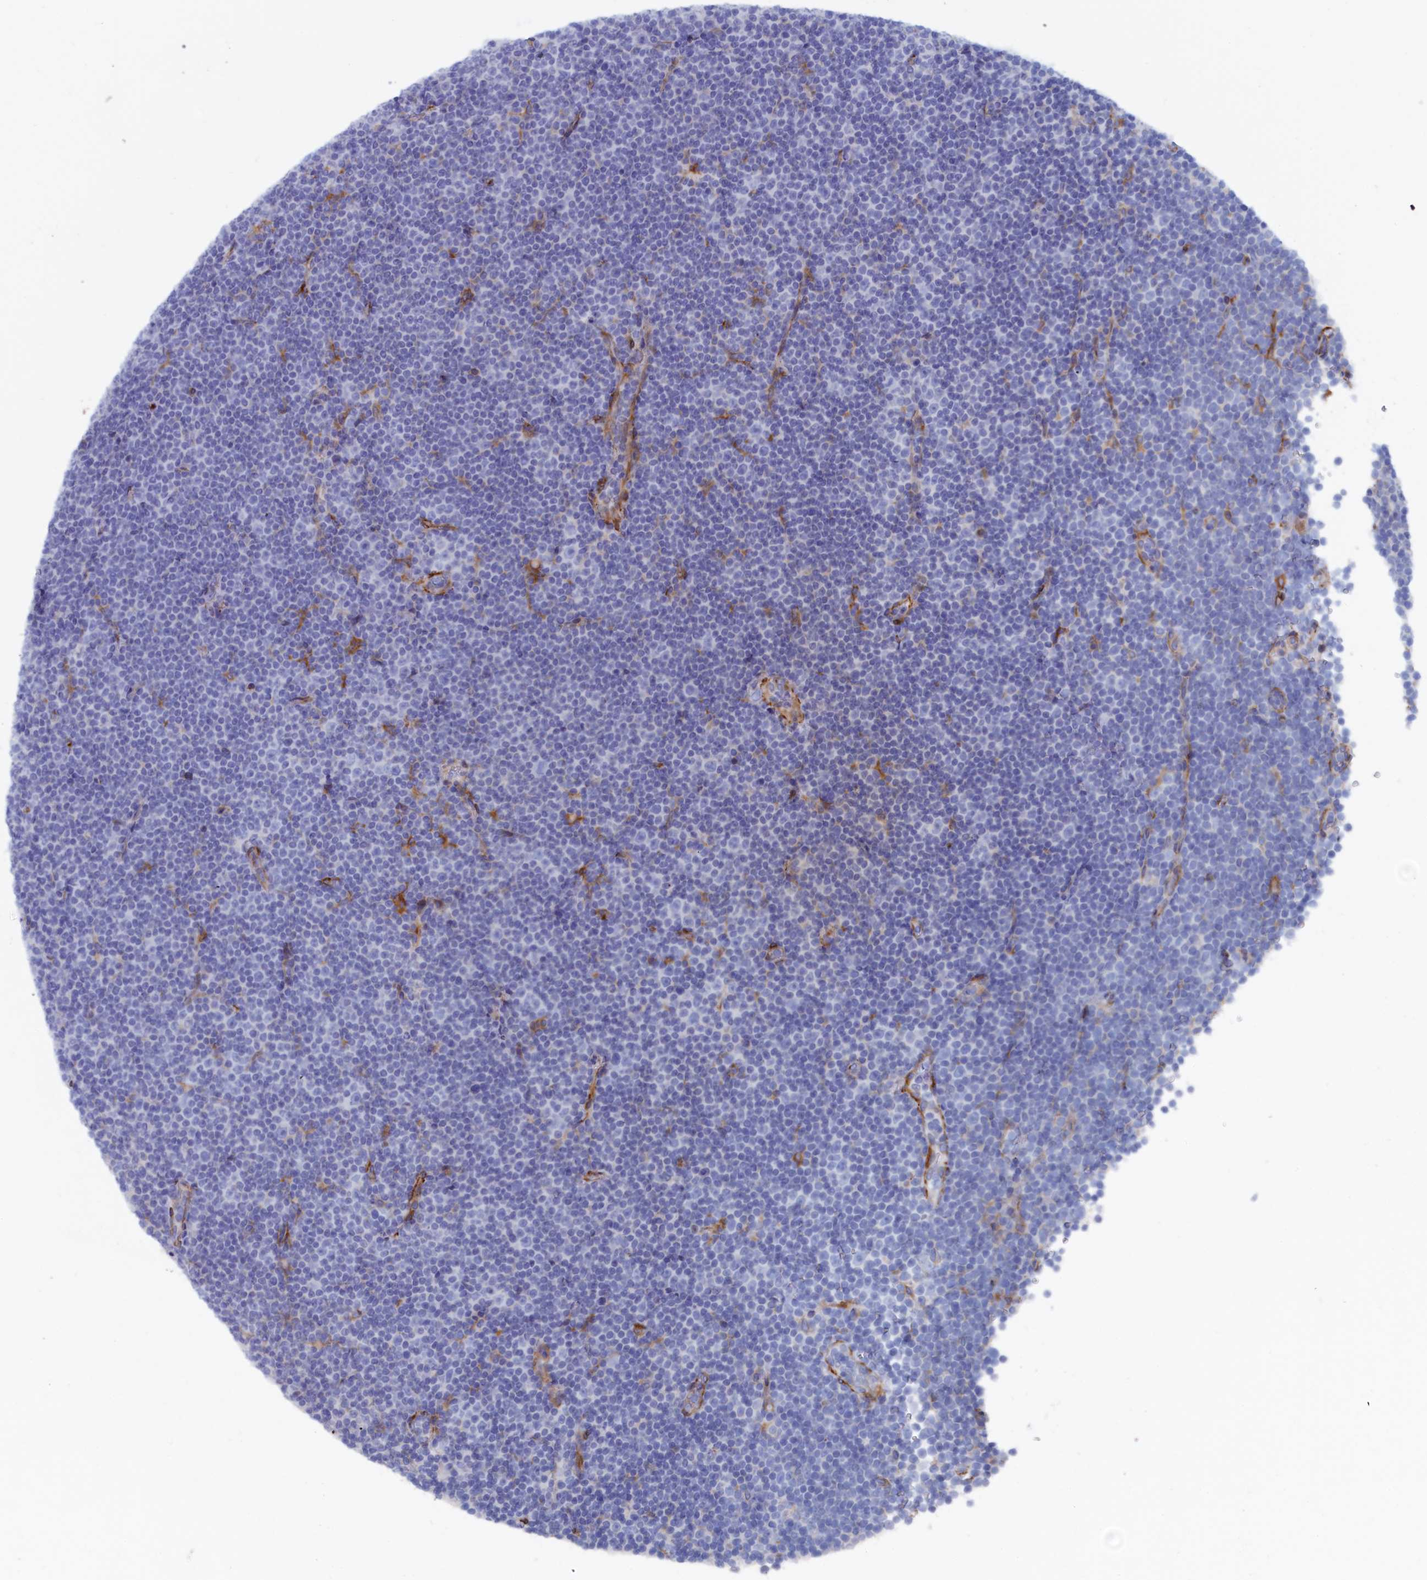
{"staining": {"intensity": "negative", "quantity": "none", "location": "none"}, "tissue": "lymphoma", "cell_type": "Tumor cells", "image_type": "cancer", "snomed": [{"axis": "morphology", "description": "Malignant lymphoma, non-Hodgkin's type, Low grade"}, {"axis": "topography", "description": "Lymph node"}], "caption": "IHC of low-grade malignant lymphoma, non-Hodgkin's type demonstrates no expression in tumor cells.", "gene": "COG7", "patient": {"sex": "female", "age": 67}}